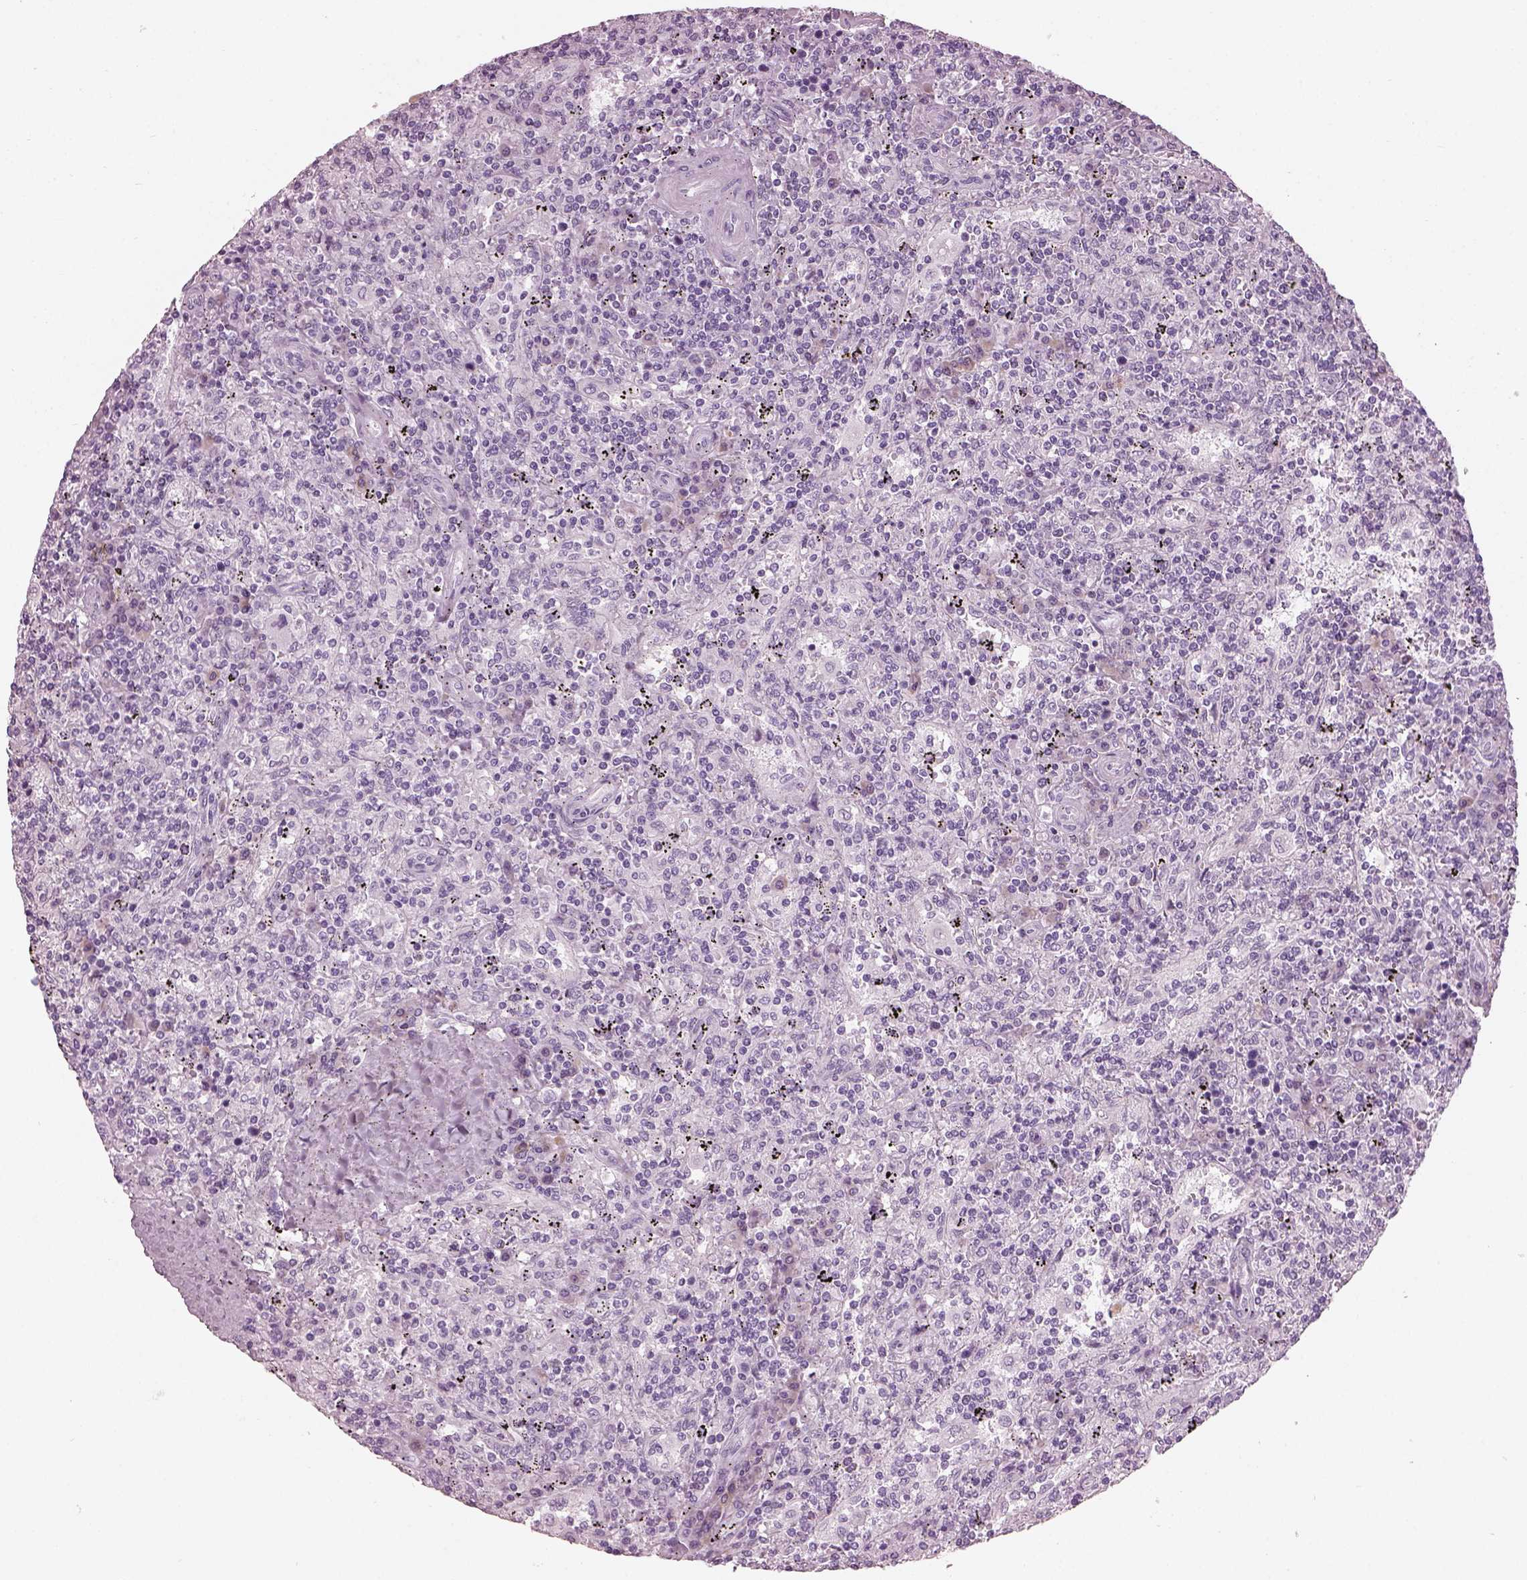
{"staining": {"intensity": "negative", "quantity": "none", "location": "none"}, "tissue": "lymphoma", "cell_type": "Tumor cells", "image_type": "cancer", "snomed": [{"axis": "morphology", "description": "Malignant lymphoma, non-Hodgkin's type, Low grade"}, {"axis": "topography", "description": "Spleen"}], "caption": "The photomicrograph displays no staining of tumor cells in lymphoma. (IHC, brightfield microscopy, high magnification).", "gene": "HYDIN", "patient": {"sex": "male", "age": 62}}